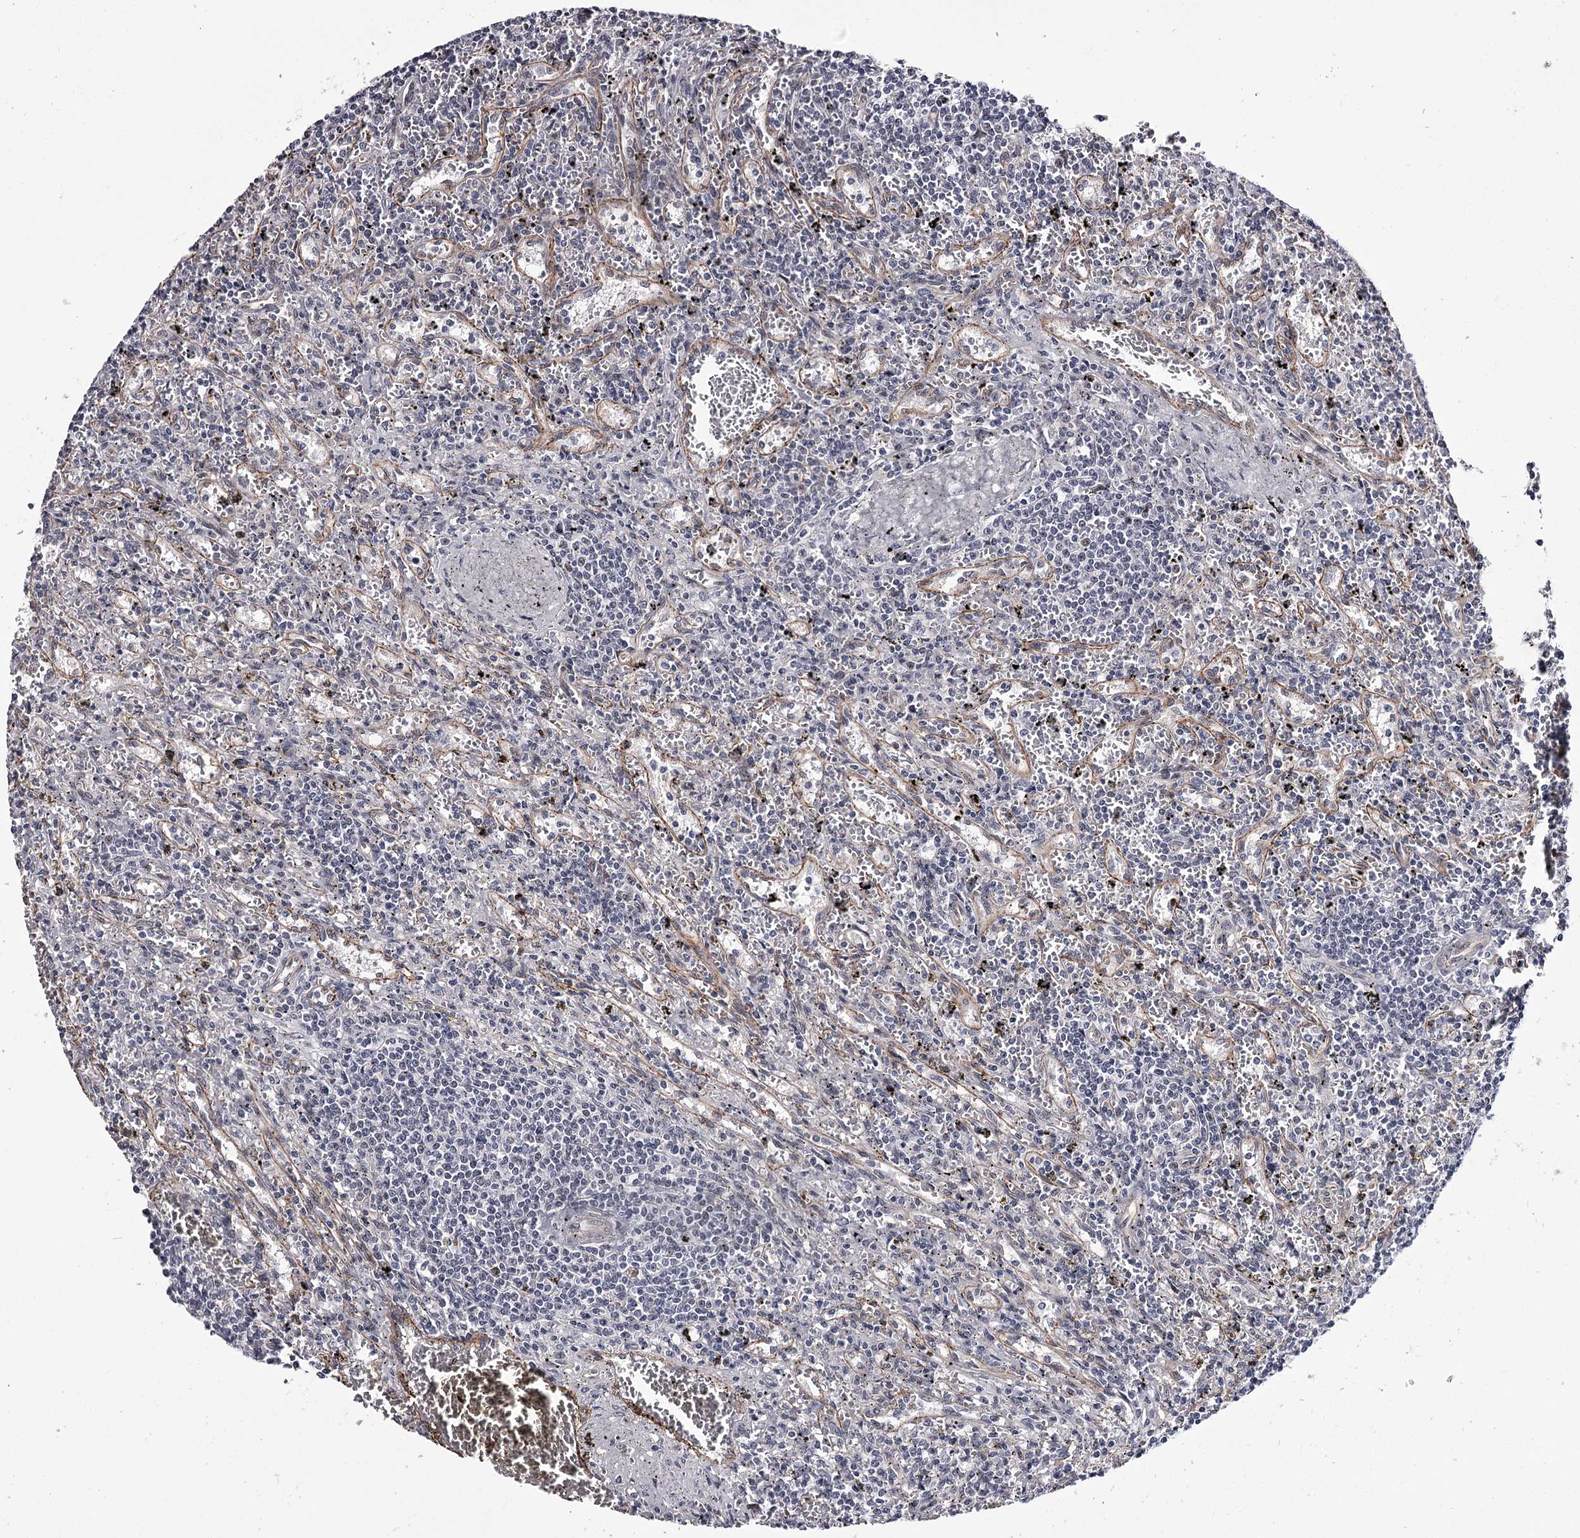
{"staining": {"intensity": "negative", "quantity": "none", "location": "none"}, "tissue": "lymphoma", "cell_type": "Tumor cells", "image_type": "cancer", "snomed": [{"axis": "morphology", "description": "Malignant lymphoma, non-Hodgkin's type, Low grade"}, {"axis": "topography", "description": "Spleen"}], "caption": "Immunohistochemical staining of lymphoma demonstrates no significant staining in tumor cells. The staining is performed using DAB (3,3'-diaminobenzidine) brown chromogen with nuclei counter-stained in using hematoxylin.", "gene": "OVOL2", "patient": {"sex": "male", "age": 76}}